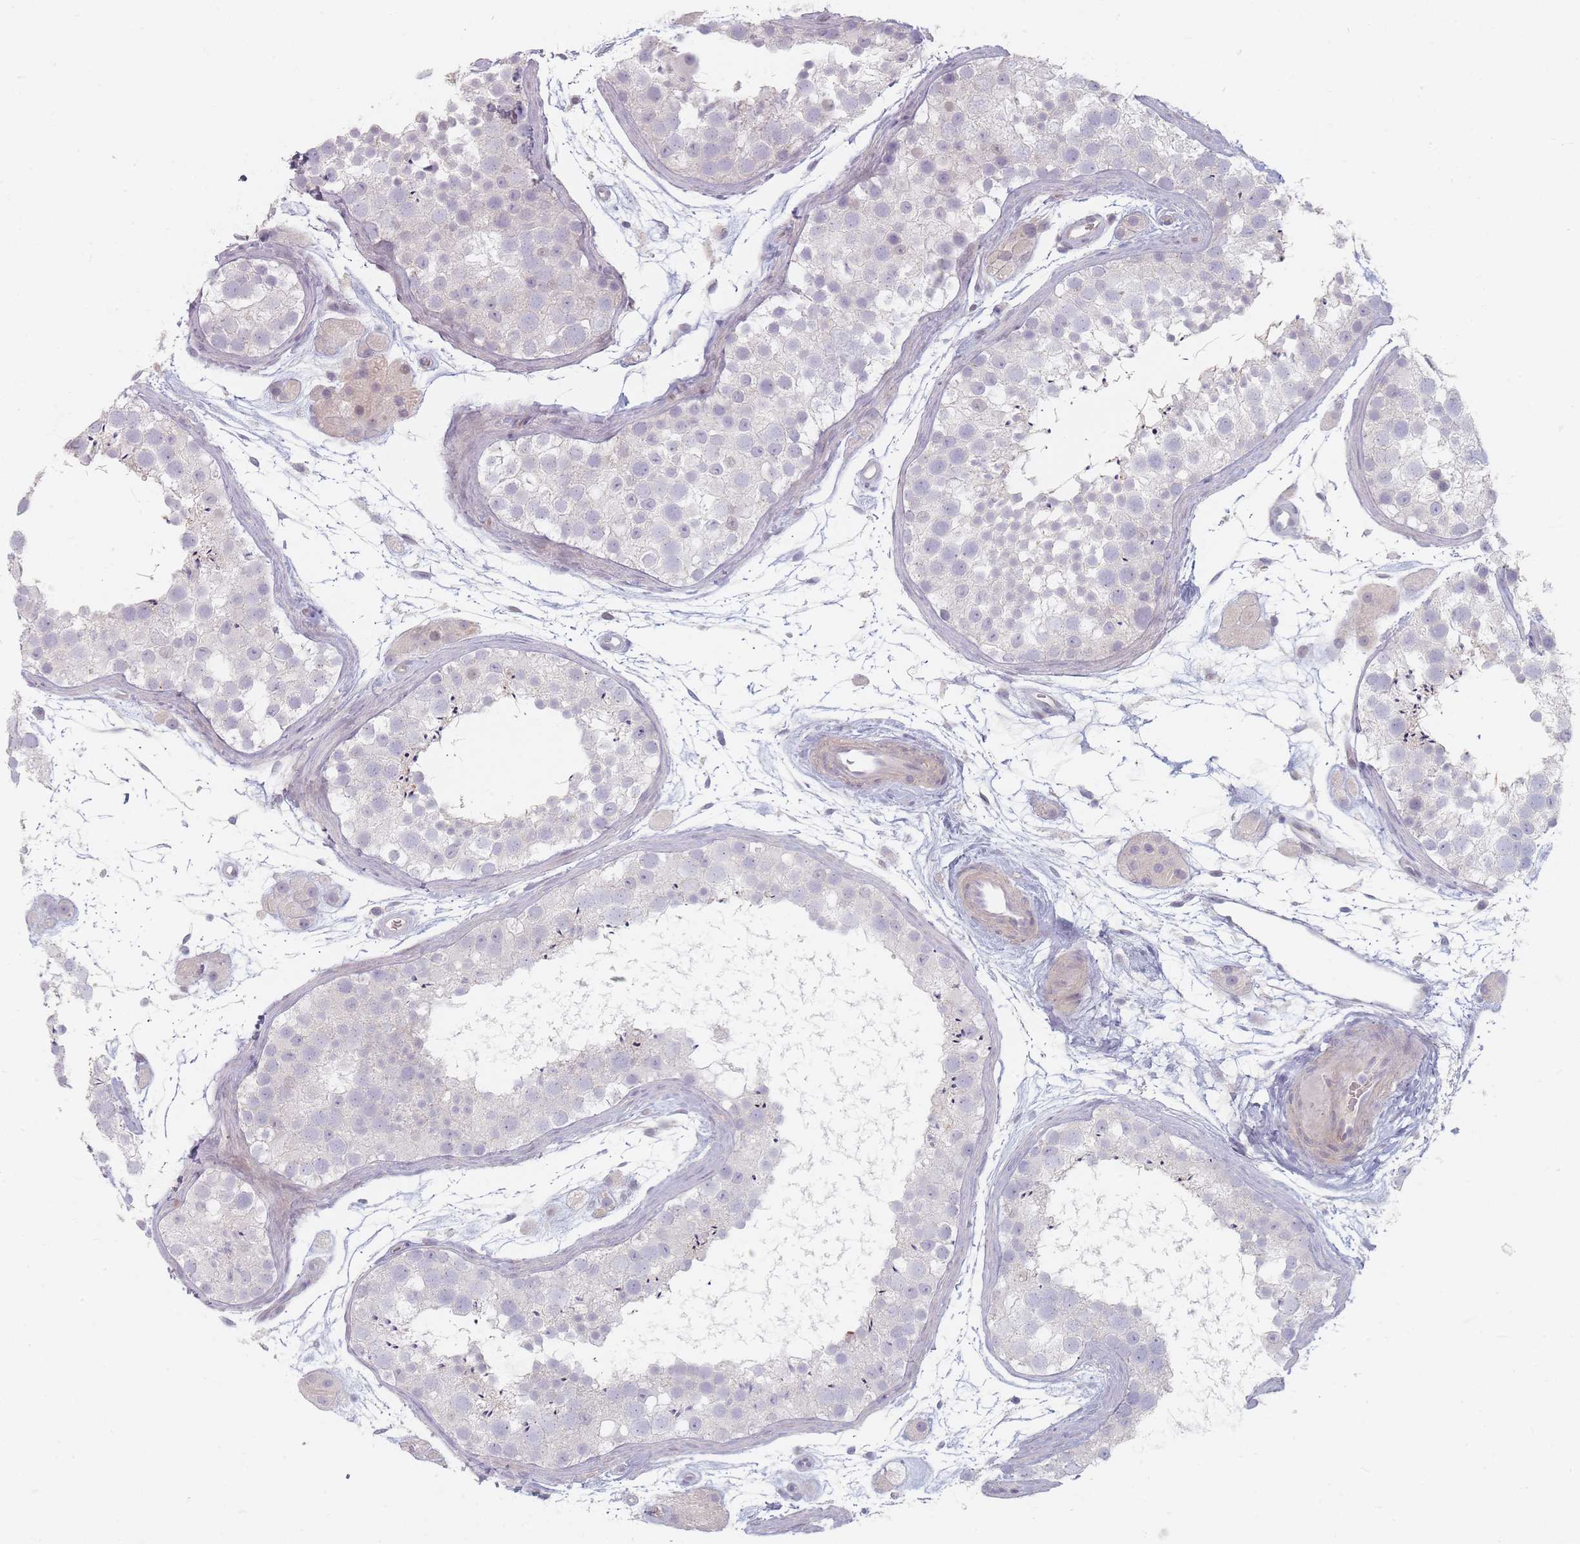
{"staining": {"intensity": "negative", "quantity": "none", "location": "none"}, "tissue": "testis", "cell_type": "Cells in seminiferous ducts", "image_type": "normal", "snomed": [{"axis": "morphology", "description": "Normal tissue, NOS"}, {"axis": "topography", "description": "Testis"}], "caption": "Cells in seminiferous ducts show no significant protein positivity in benign testis. (Immunohistochemistry (ihc), brightfield microscopy, high magnification).", "gene": "TMOD1", "patient": {"sex": "male", "age": 41}}